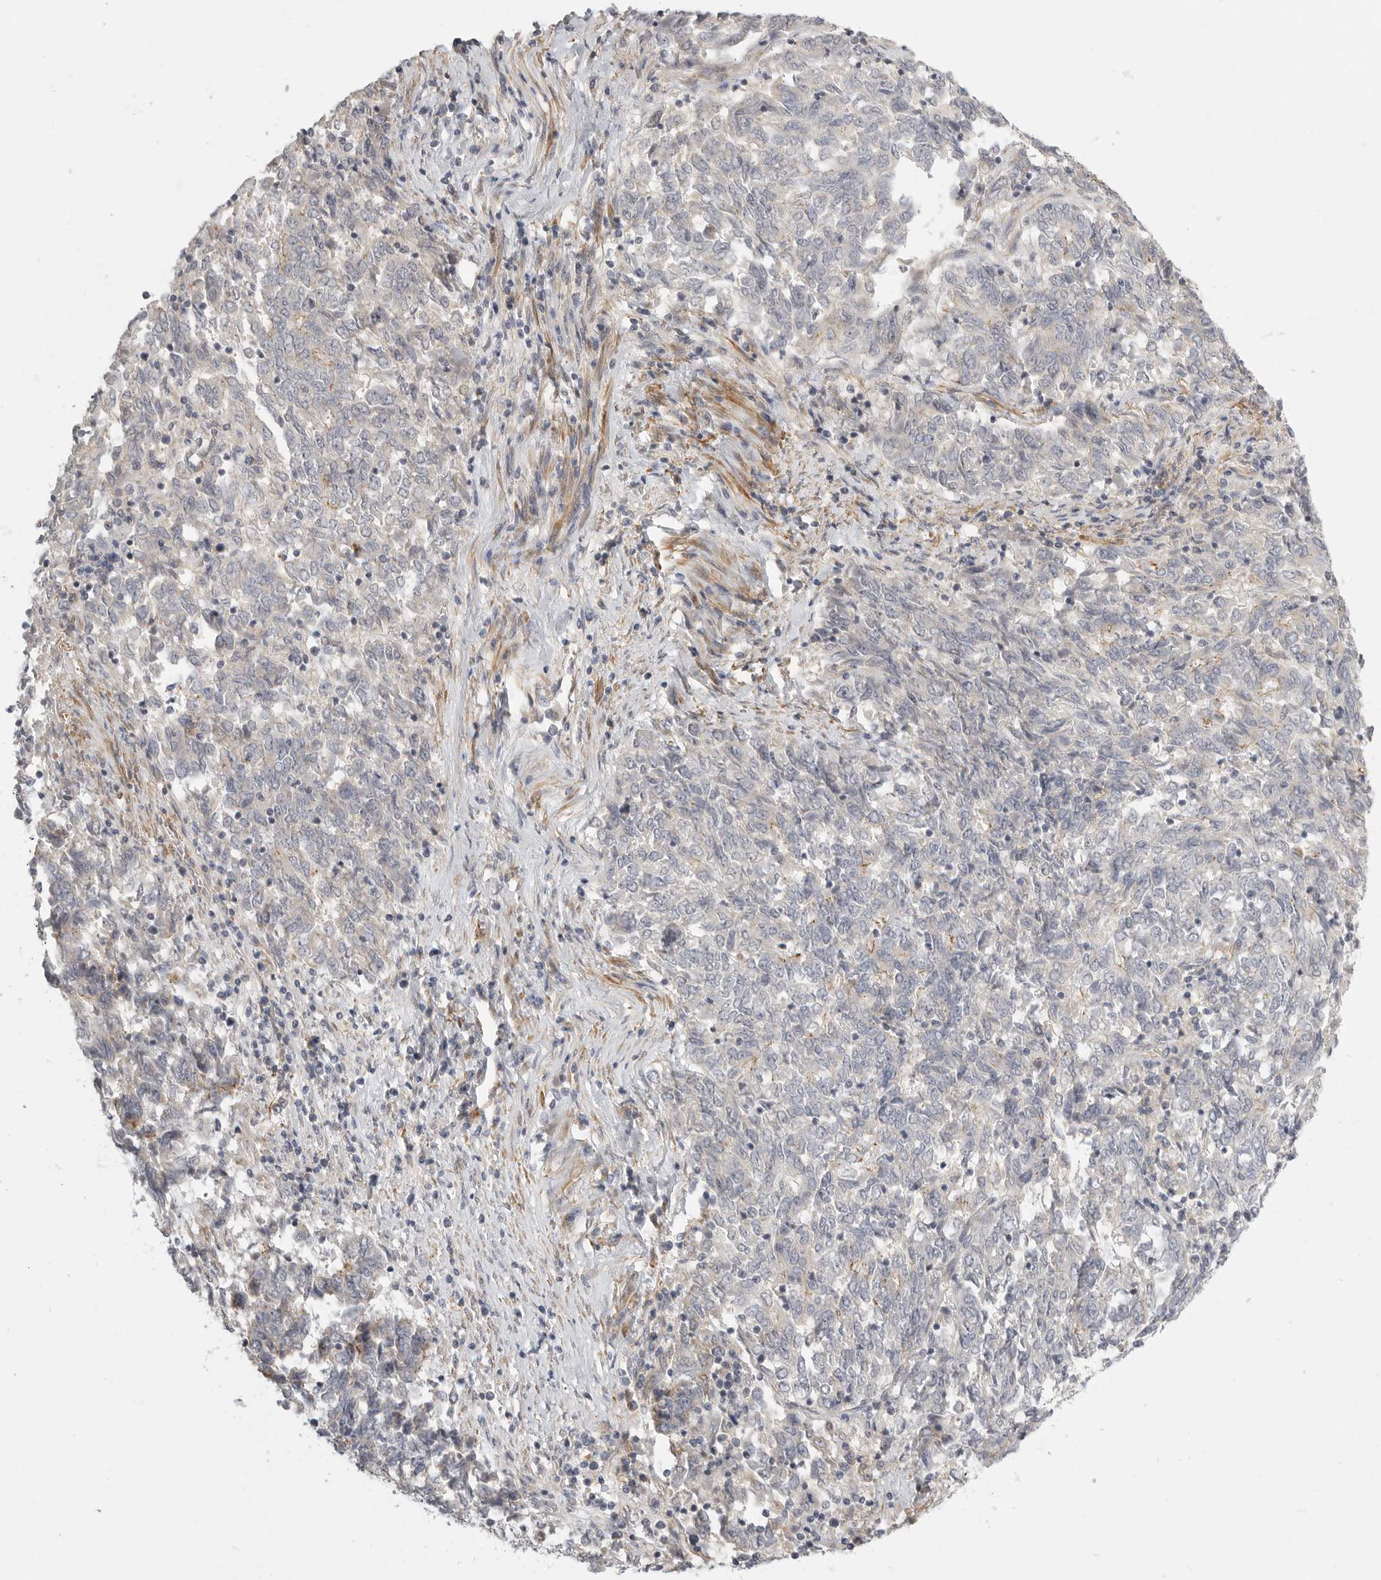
{"staining": {"intensity": "weak", "quantity": "<25%", "location": "cytoplasmic/membranous"}, "tissue": "endometrial cancer", "cell_type": "Tumor cells", "image_type": "cancer", "snomed": [{"axis": "morphology", "description": "Adenocarcinoma, NOS"}, {"axis": "topography", "description": "Endometrium"}], "caption": "Immunohistochemistry (IHC) image of neoplastic tissue: human endometrial cancer stained with DAB exhibits no significant protein expression in tumor cells. Nuclei are stained in blue.", "gene": "STAB2", "patient": {"sex": "female", "age": 80}}